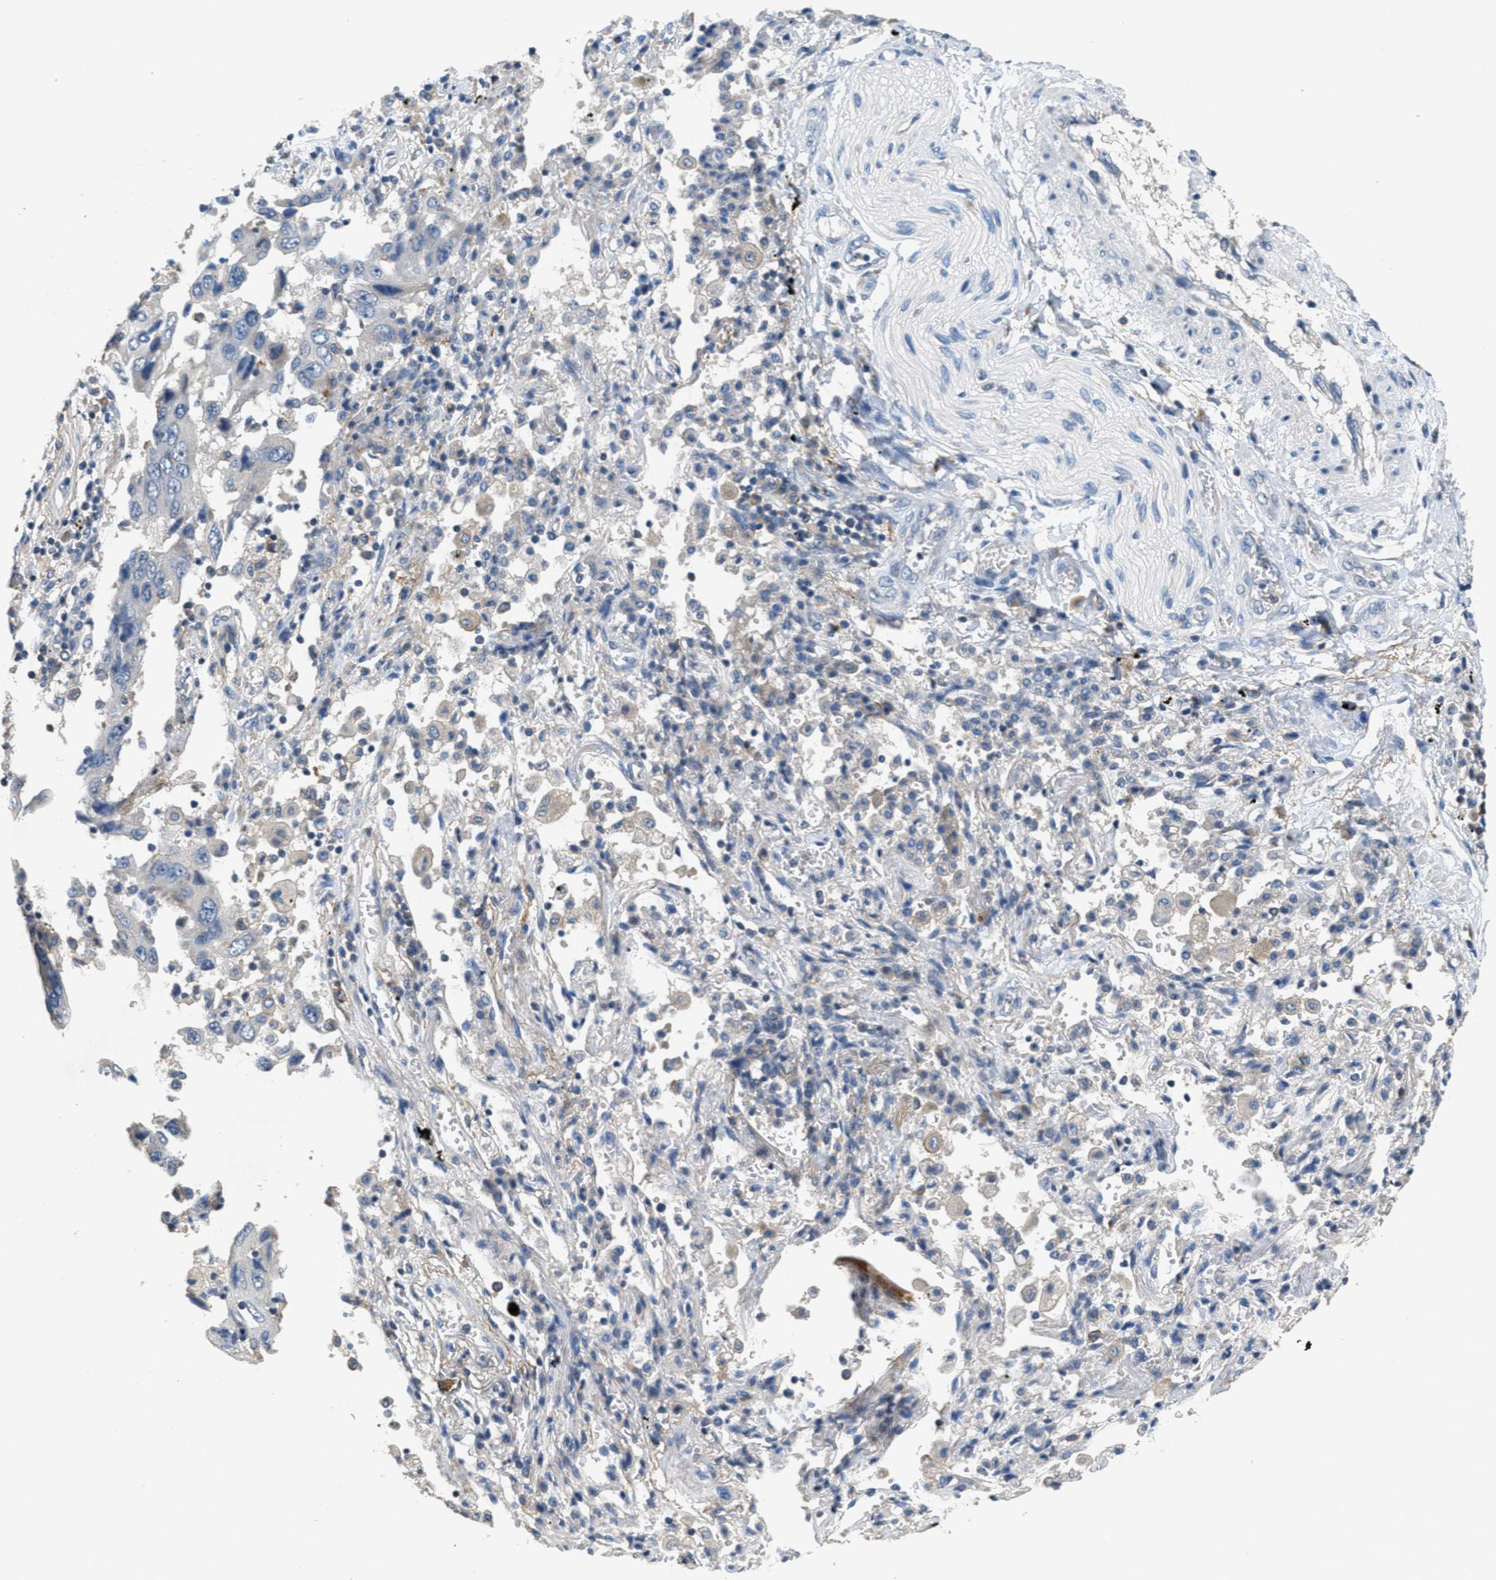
{"staining": {"intensity": "negative", "quantity": "none", "location": "none"}, "tissue": "lung cancer", "cell_type": "Tumor cells", "image_type": "cancer", "snomed": [{"axis": "morphology", "description": "Adenocarcinoma, NOS"}, {"axis": "topography", "description": "Lung"}], "caption": "This is a histopathology image of immunohistochemistry (IHC) staining of lung adenocarcinoma, which shows no staining in tumor cells.", "gene": "DGKE", "patient": {"sex": "female", "age": 65}}